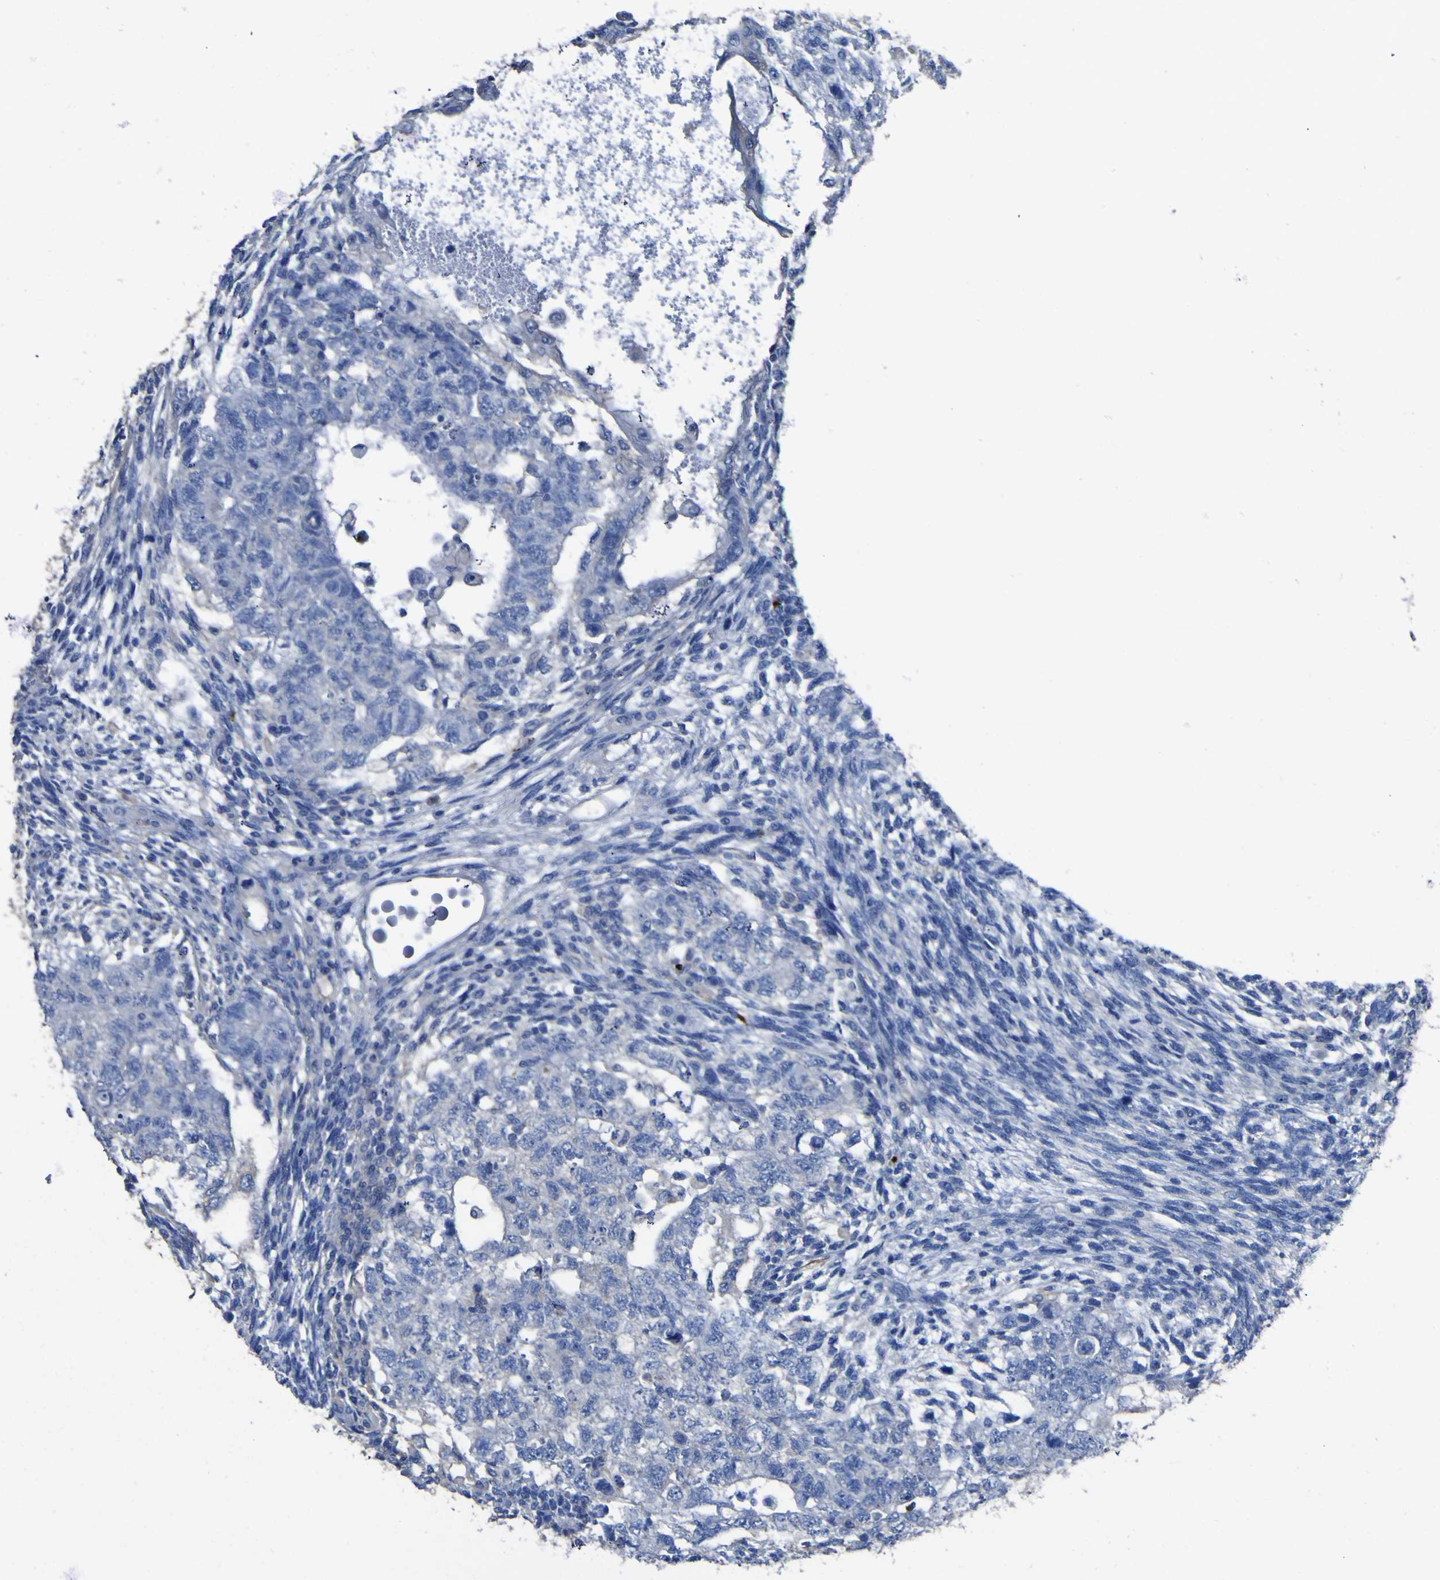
{"staining": {"intensity": "negative", "quantity": "none", "location": "none"}, "tissue": "testis cancer", "cell_type": "Tumor cells", "image_type": "cancer", "snomed": [{"axis": "morphology", "description": "Normal tissue, NOS"}, {"axis": "morphology", "description": "Carcinoma, Embryonal, NOS"}, {"axis": "topography", "description": "Testis"}], "caption": "High magnification brightfield microscopy of testis cancer stained with DAB (3,3'-diaminobenzidine) (brown) and counterstained with hematoxylin (blue): tumor cells show no significant positivity. (Stains: DAB (3,3'-diaminobenzidine) IHC with hematoxylin counter stain, Microscopy: brightfield microscopy at high magnification).", "gene": "AGO4", "patient": {"sex": "male", "age": 36}}